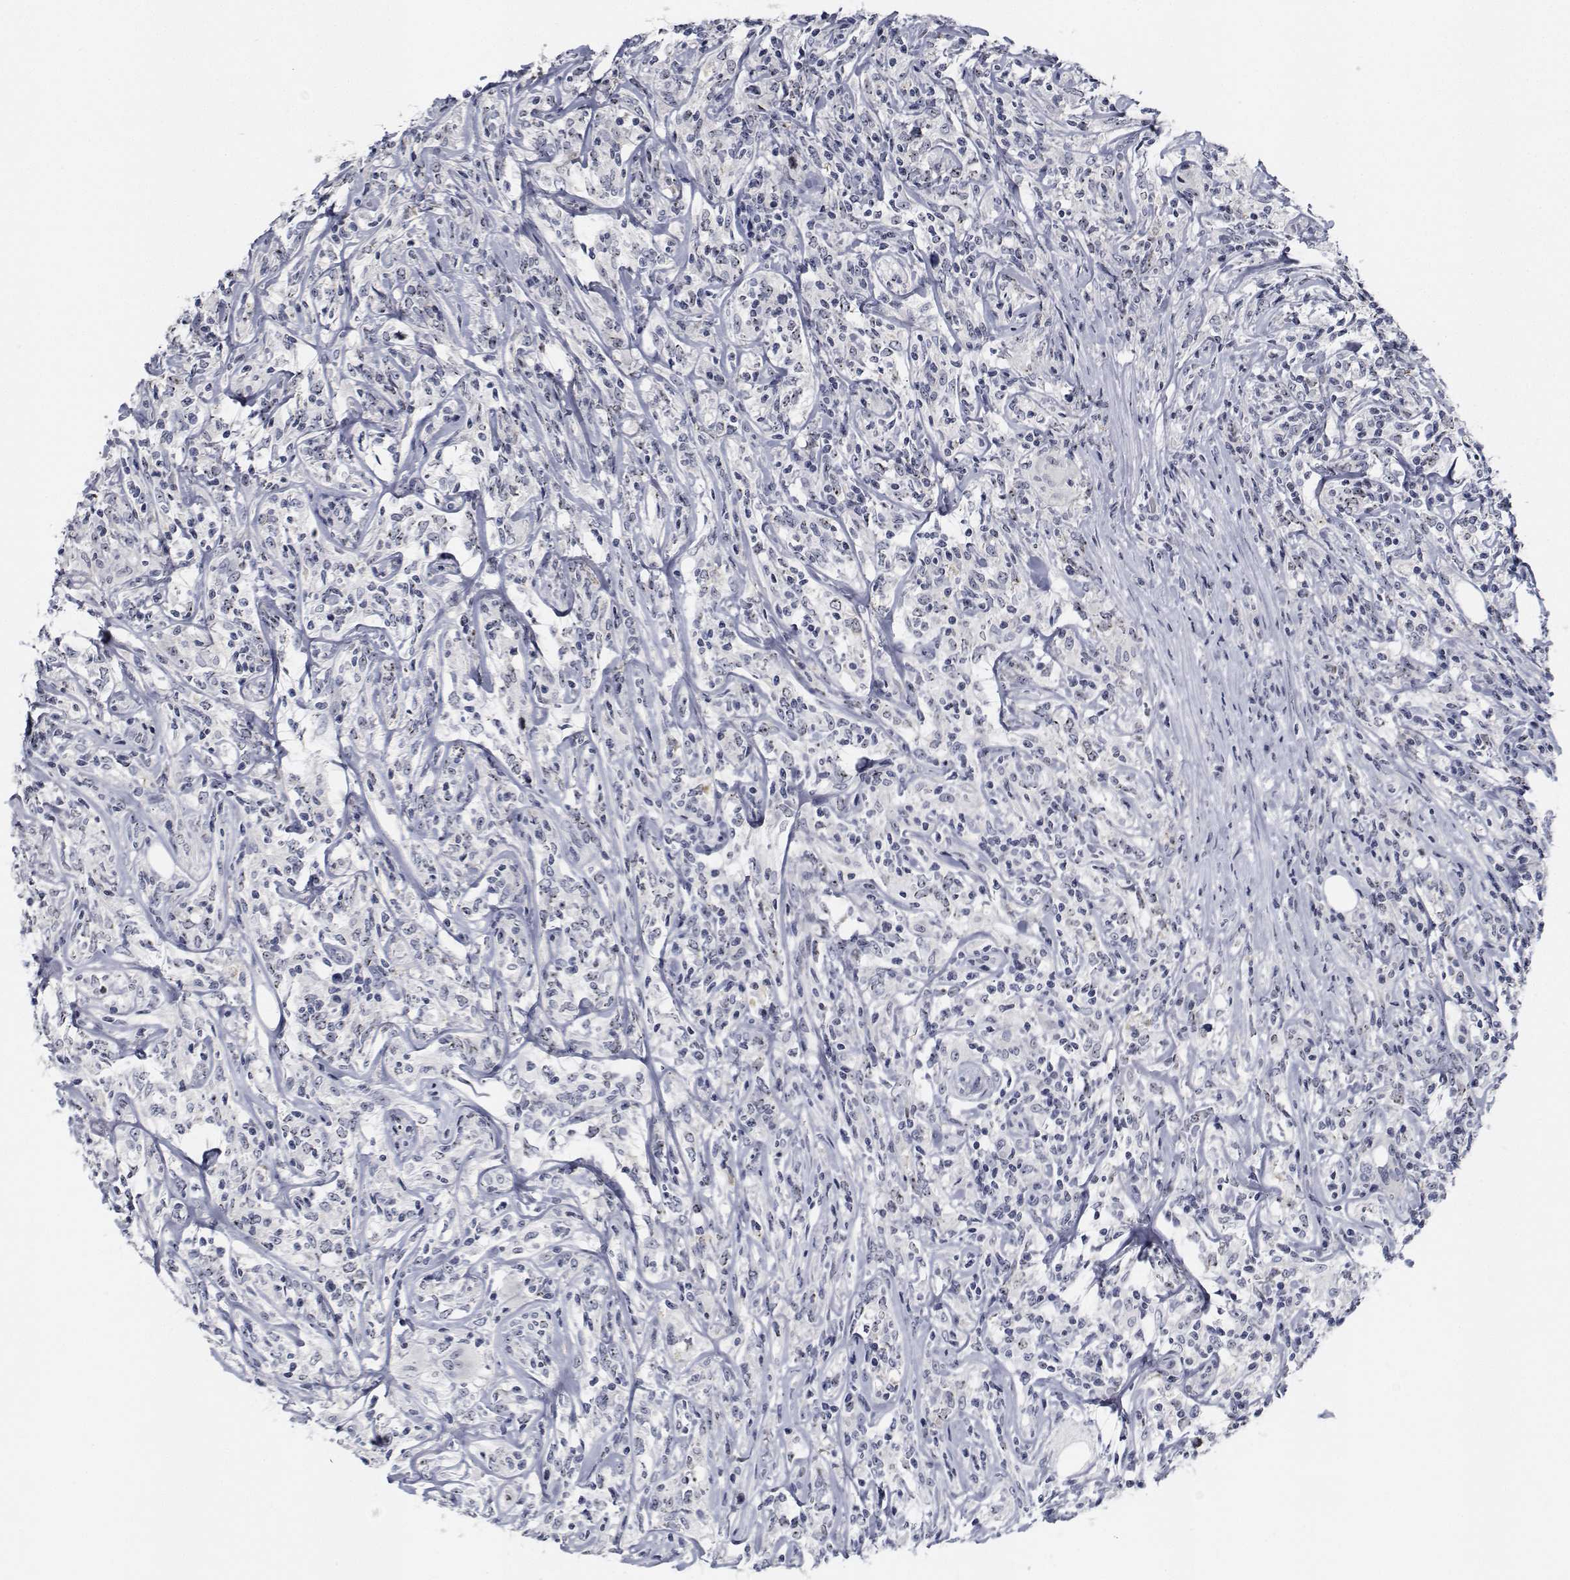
{"staining": {"intensity": "negative", "quantity": "none", "location": "none"}, "tissue": "lymphoma", "cell_type": "Tumor cells", "image_type": "cancer", "snomed": [{"axis": "morphology", "description": "Malignant lymphoma, non-Hodgkin's type, High grade"}, {"axis": "topography", "description": "Lymph node"}], "caption": "The image displays no staining of tumor cells in high-grade malignant lymphoma, non-Hodgkin's type.", "gene": "NVL", "patient": {"sex": "female", "age": 84}}